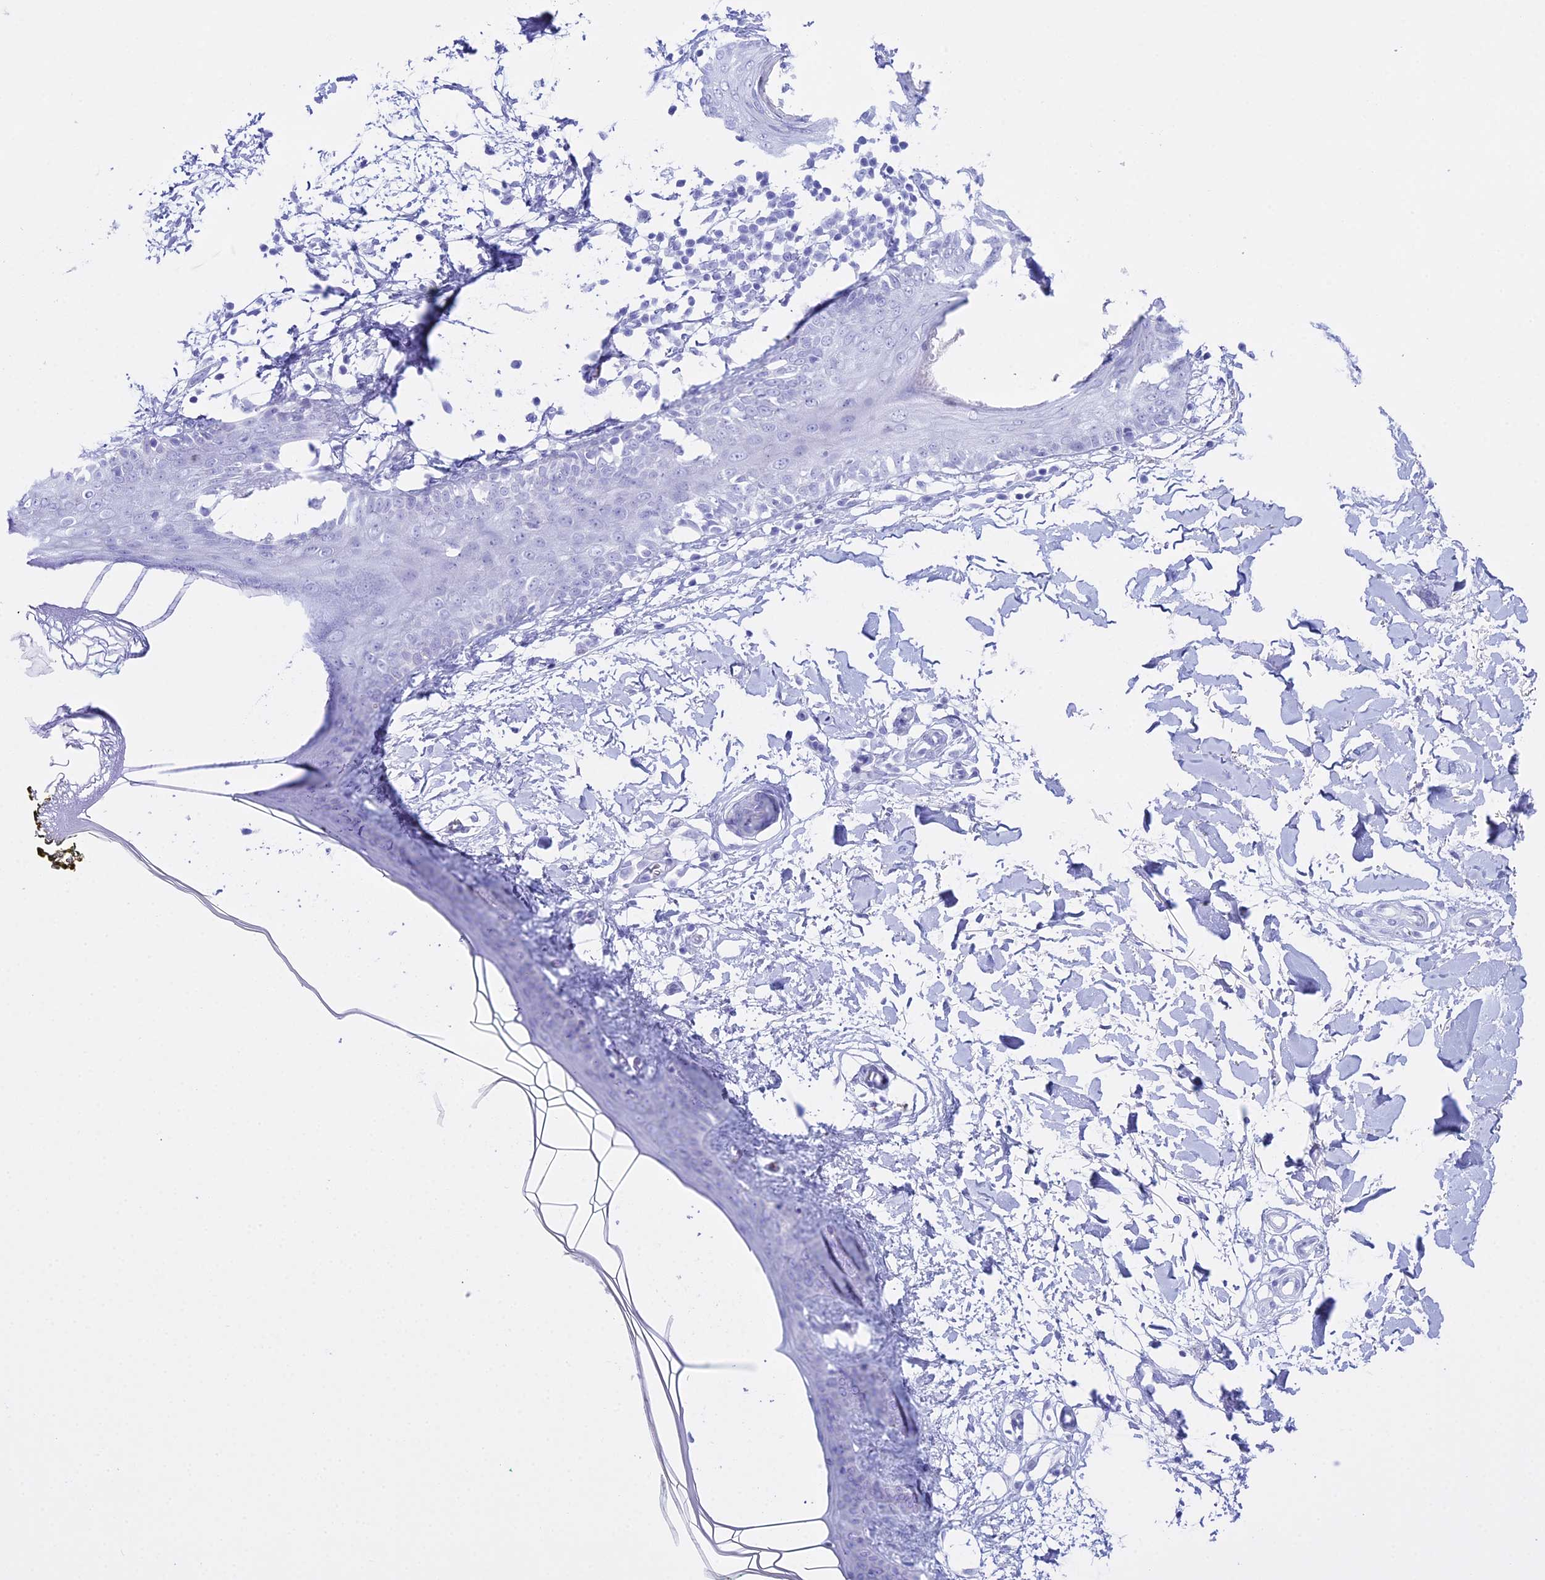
{"staining": {"intensity": "negative", "quantity": "none", "location": "none"}, "tissue": "skin", "cell_type": "Fibroblasts", "image_type": "normal", "snomed": [{"axis": "morphology", "description": "Normal tissue, NOS"}, {"axis": "topography", "description": "Skin"}], "caption": "This photomicrograph is of unremarkable skin stained with immunohistochemistry (IHC) to label a protein in brown with the nuclei are counter-stained blue. There is no expression in fibroblasts.", "gene": "RNPS1", "patient": {"sex": "female", "age": 34}}